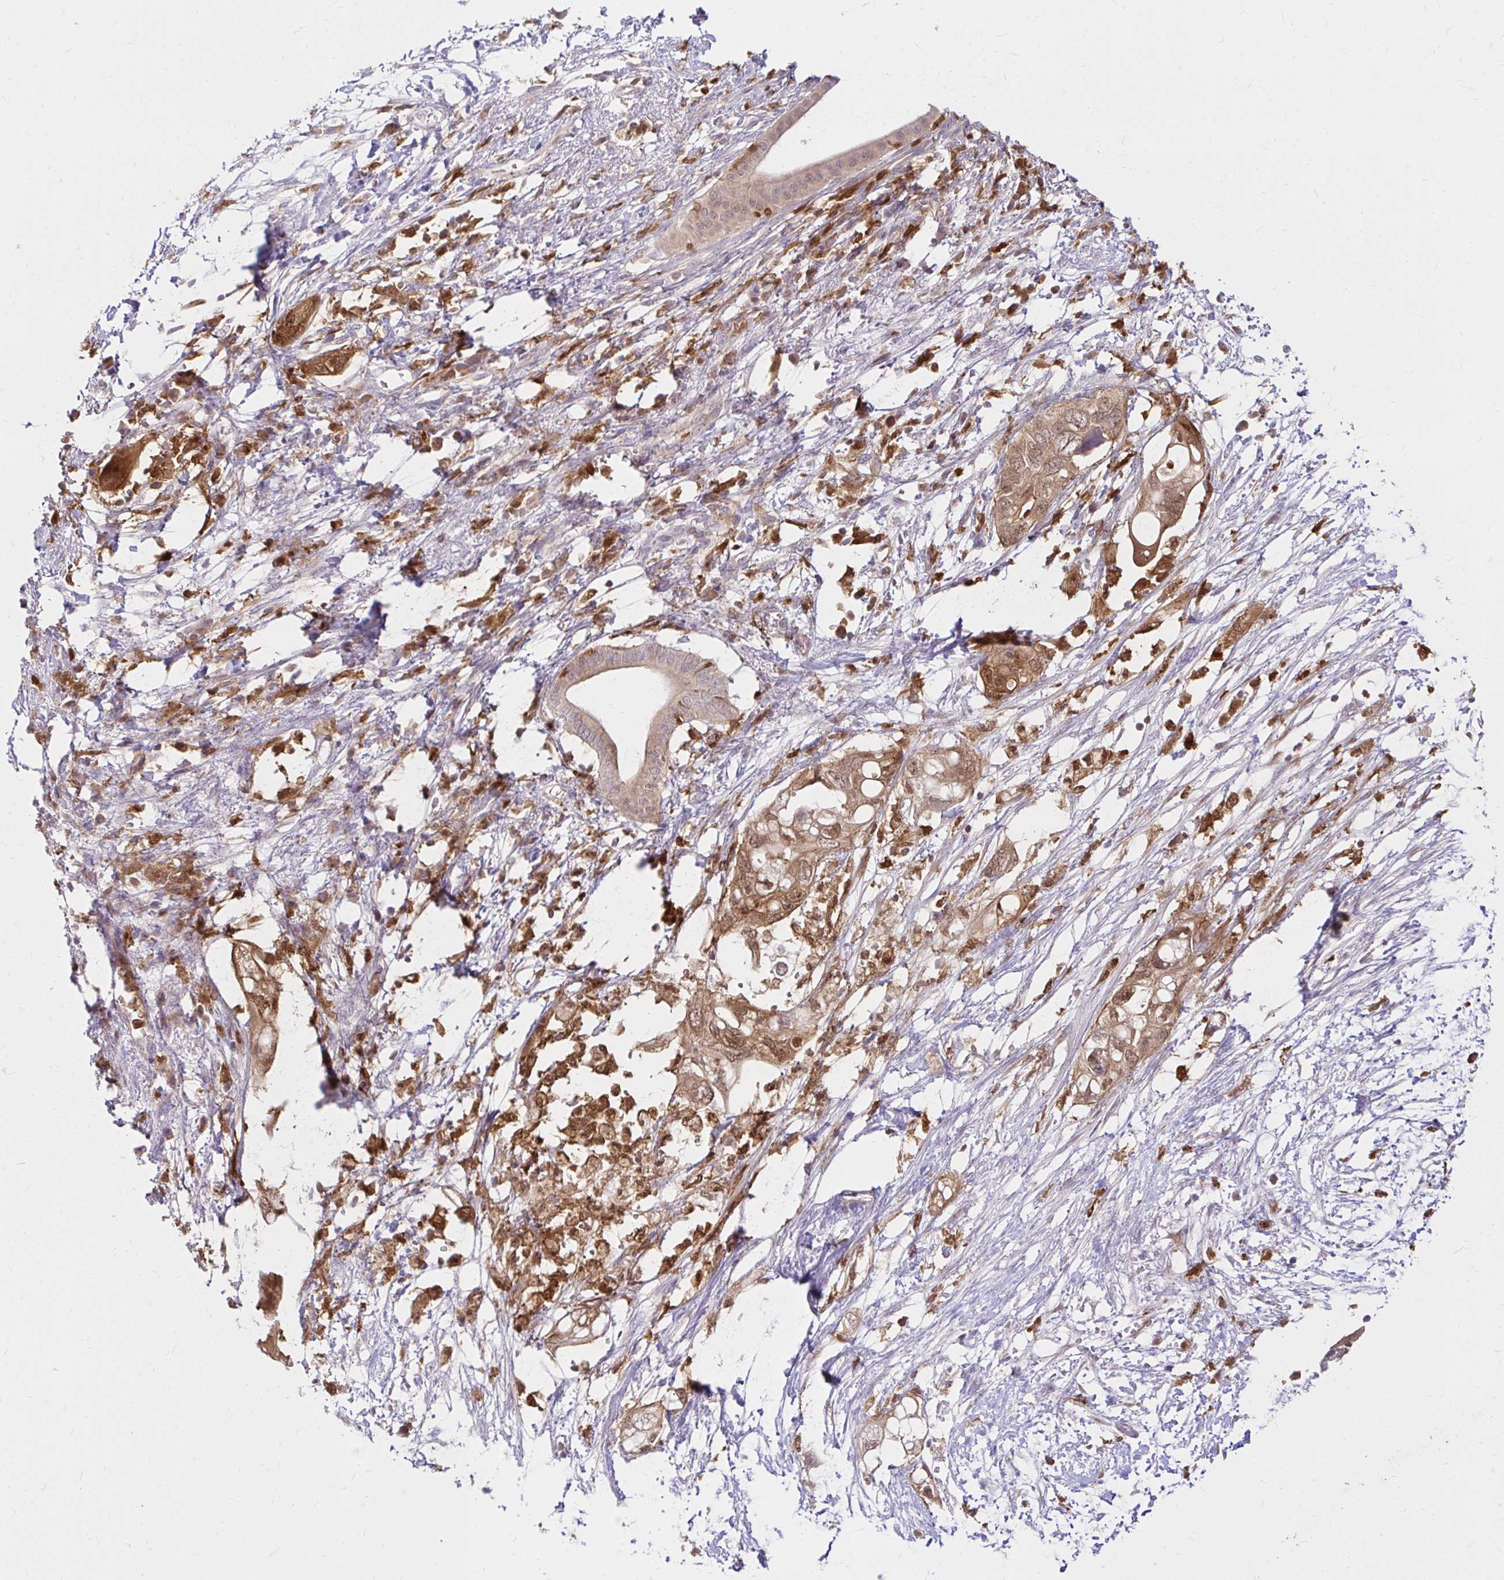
{"staining": {"intensity": "moderate", "quantity": ">75%", "location": "cytoplasmic/membranous,nuclear"}, "tissue": "pancreatic cancer", "cell_type": "Tumor cells", "image_type": "cancer", "snomed": [{"axis": "morphology", "description": "Adenocarcinoma, NOS"}, {"axis": "topography", "description": "Pancreas"}], "caption": "Pancreatic adenocarcinoma stained with a brown dye exhibits moderate cytoplasmic/membranous and nuclear positive staining in about >75% of tumor cells.", "gene": "PYCARD", "patient": {"sex": "female", "age": 72}}